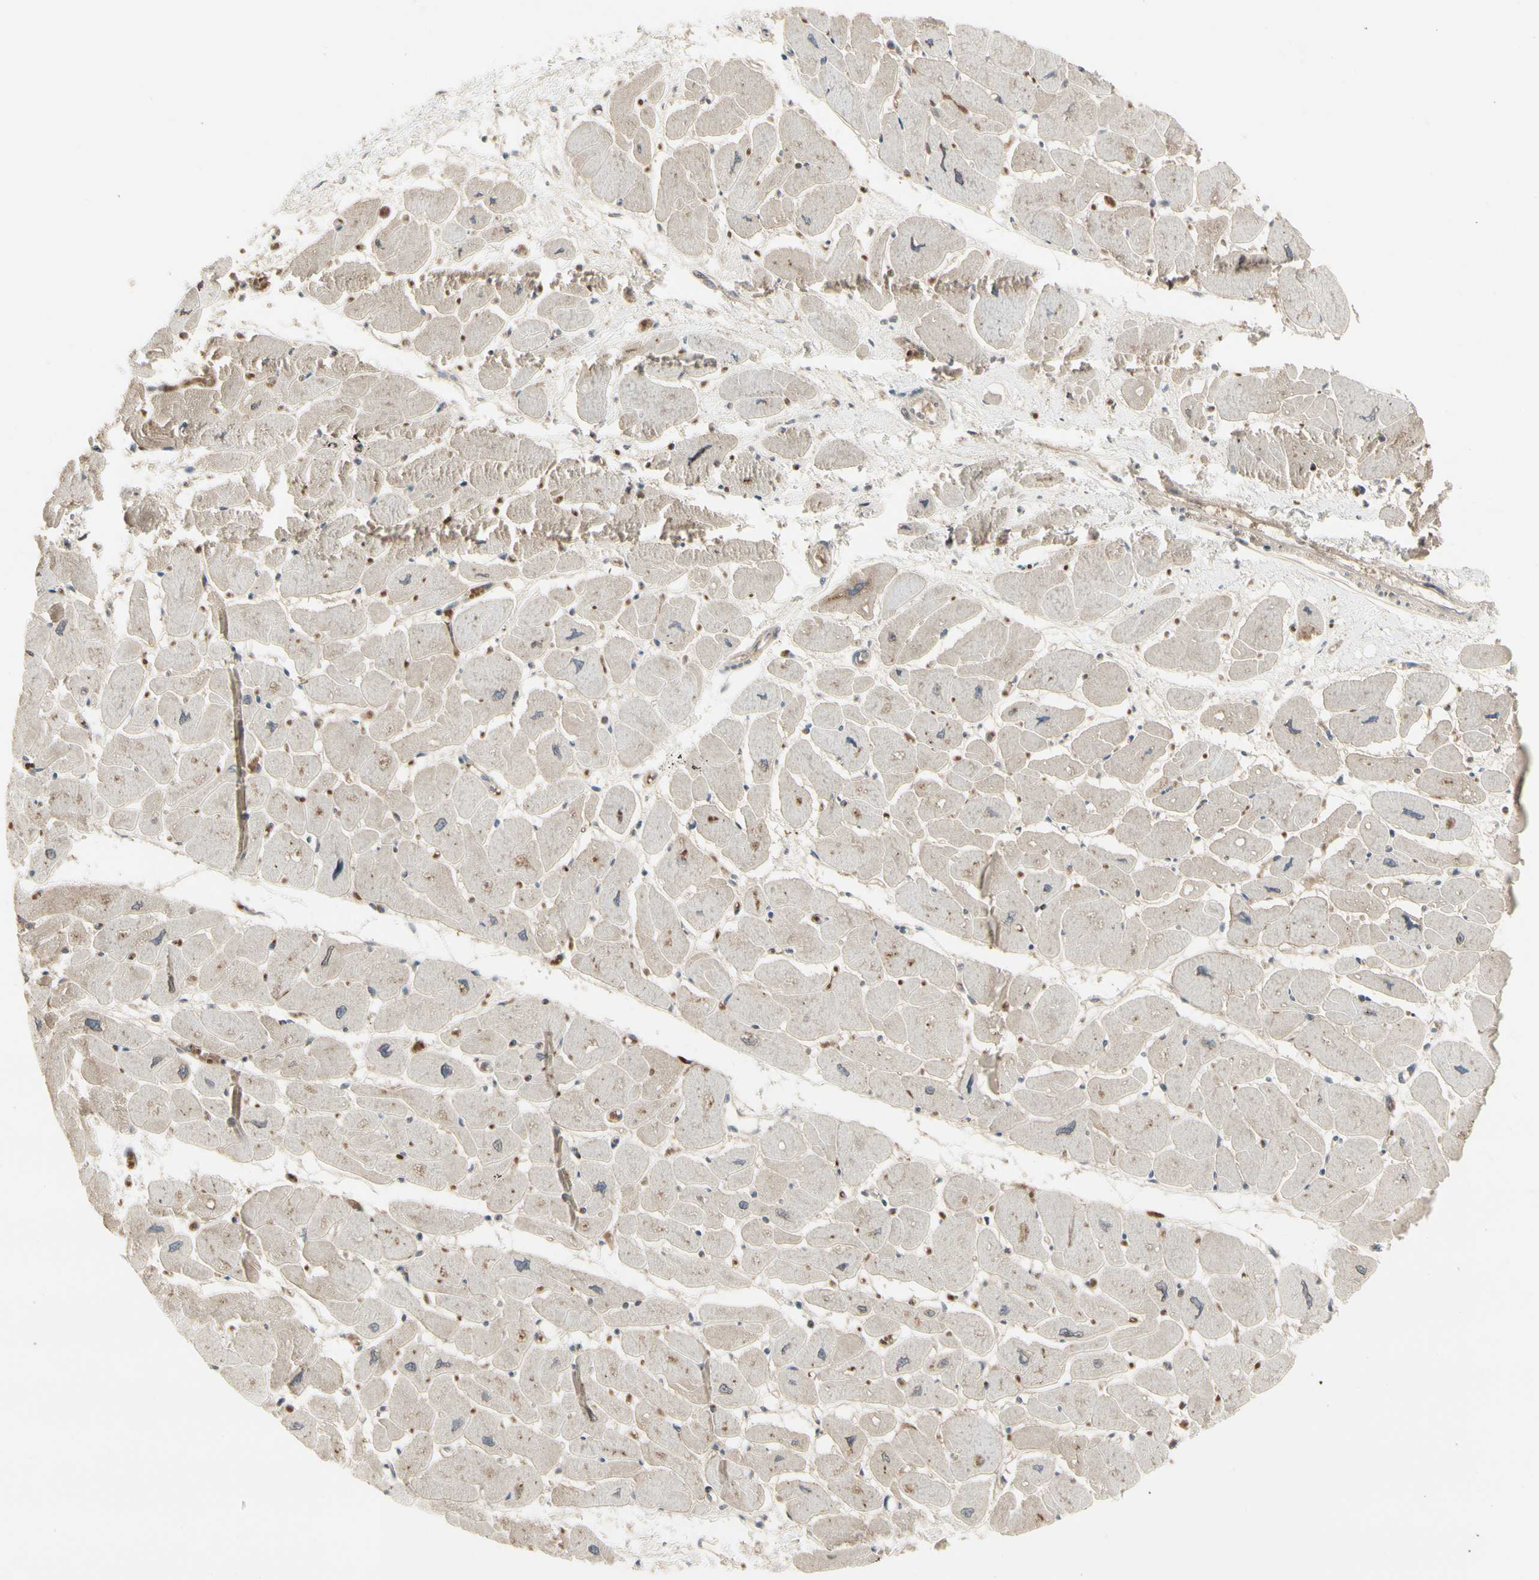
{"staining": {"intensity": "moderate", "quantity": "25%-75%", "location": "cytoplasmic/membranous,nuclear"}, "tissue": "heart muscle", "cell_type": "Cardiomyocytes", "image_type": "normal", "snomed": [{"axis": "morphology", "description": "Normal tissue, NOS"}, {"axis": "topography", "description": "Heart"}], "caption": "DAB (3,3'-diaminobenzidine) immunohistochemical staining of benign human heart muscle reveals moderate cytoplasmic/membranous,nuclear protein expression in approximately 25%-75% of cardiomyocytes.", "gene": "EVC", "patient": {"sex": "female", "age": 54}}